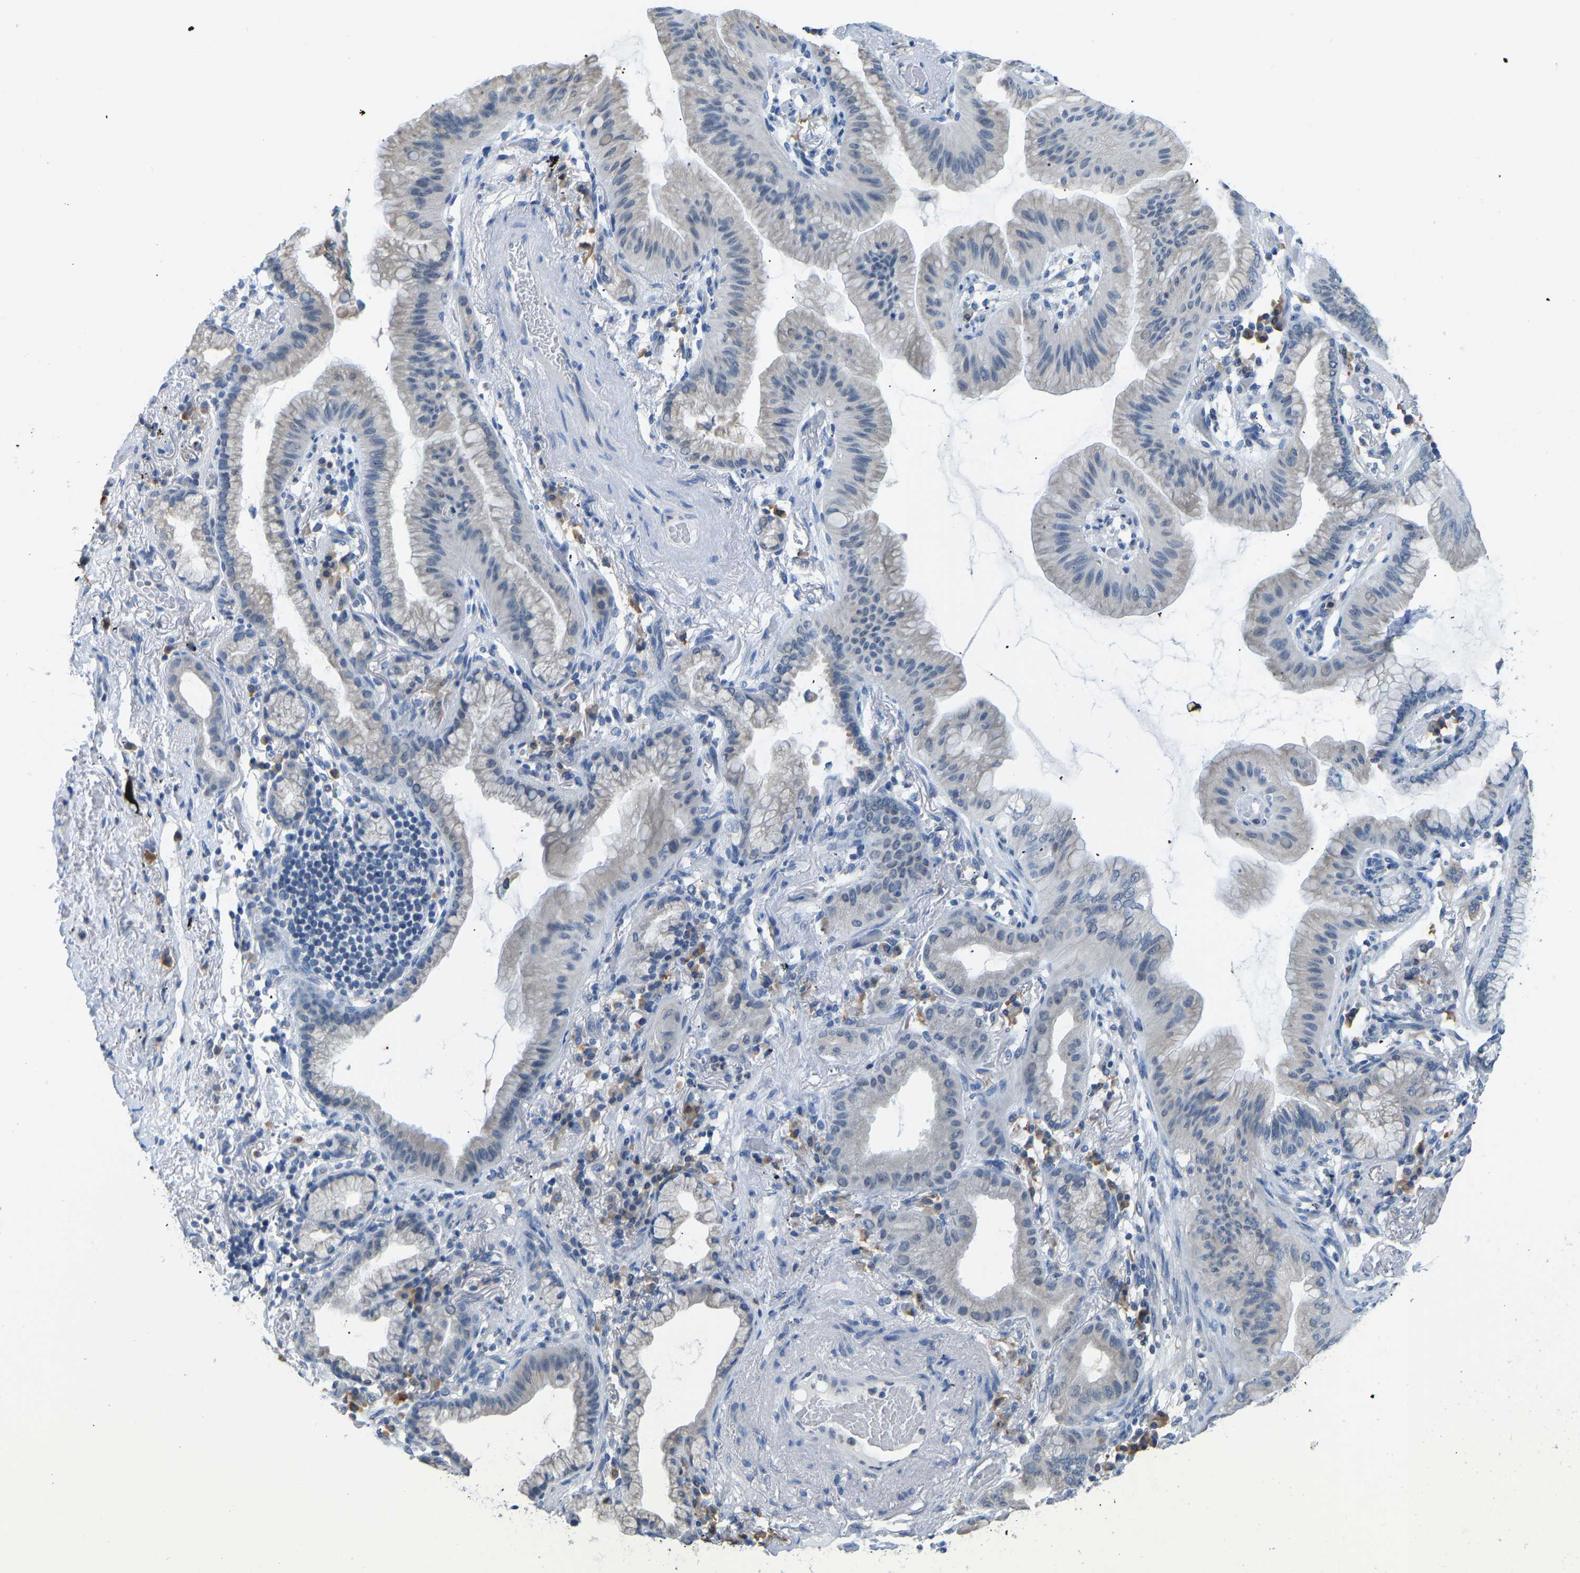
{"staining": {"intensity": "negative", "quantity": "none", "location": "none"}, "tissue": "lung cancer", "cell_type": "Tumor cells", "image_type": "cancer", "snomed": [{"axis": "morphology", "description": "Normal tissue, NOS"}, {"axis": "morphology", "description": "Adenocarcinoma, NOS"}, {"axis": "topography", "description": "Bronchus"}, {"axis": "topography", "description": "Lung"}], "caption": "This micrograph is of lung cancer stained with IHC to label a protein in brown with the nuclei are counter-stained blue. There is no staining in tumor cells. (DAB (3,3'-diaminobenzidine) immunohistochemistry visualized using brightfield microscopy, high magnification).", "gene": "VRK1", "patient": {"sex": "female", "age": 70}}